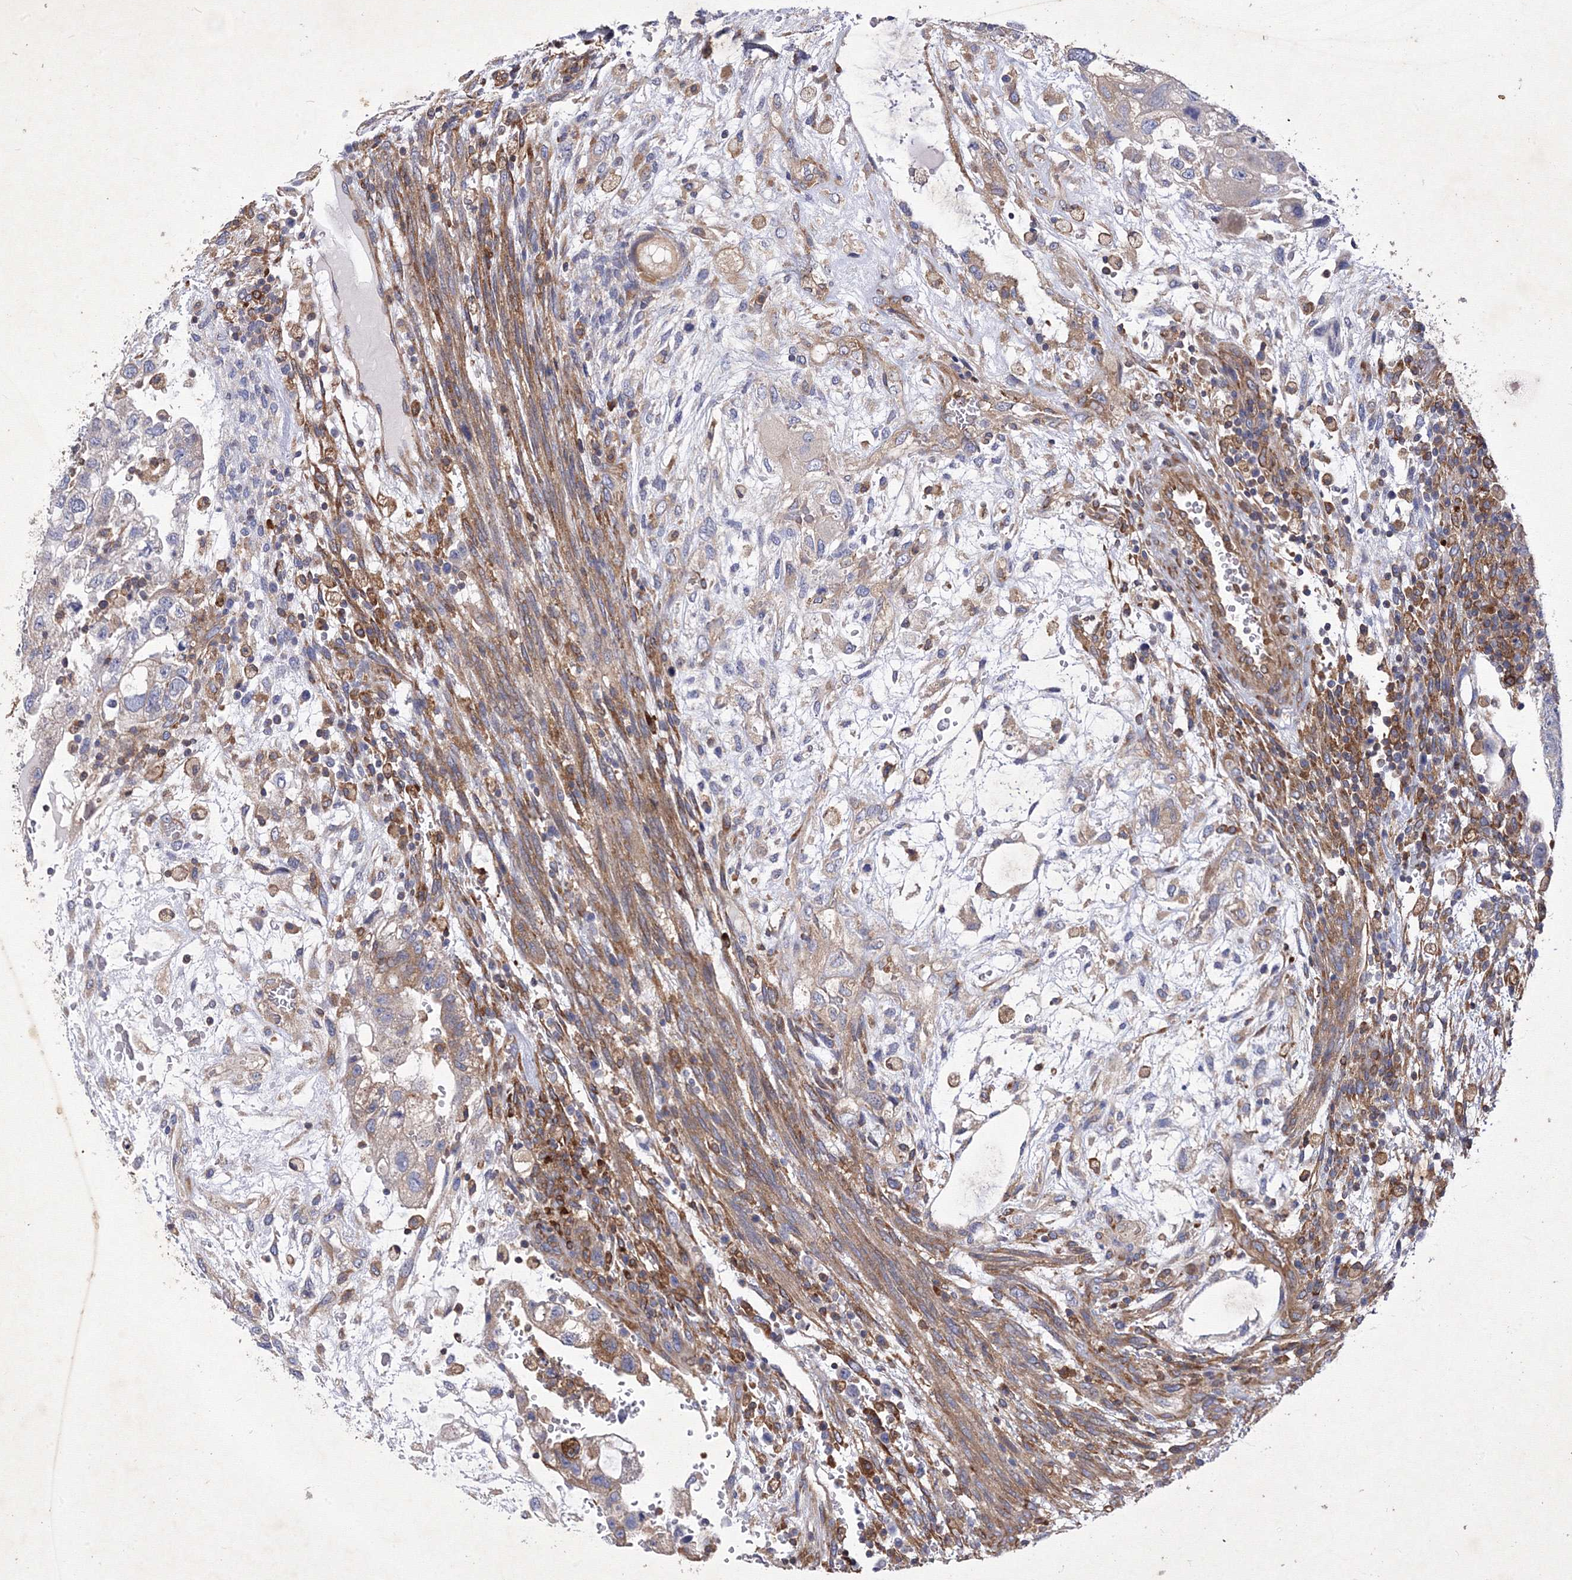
{"staining": {"intensity": "moderate", "quantity": "<25%", "location": "cytoplasmic/membranous"}, "tissue": "testis cancer", "cell_type": "Tumor cells", "image_type": "cancer", "snomed": [{"axis": "morphology", "description": "Carcinoma, Embryonal, NOS"}, {"axis": "topography", "description": "Testis"}], "caption": "Protein expression analysis of embryonal carcinoma (testis) shows moderate cytoplasmic/membranous staining in about <25% of tumor cells.", "gene": "SNX18", "patient": {"sex": "male", "age": 36}}